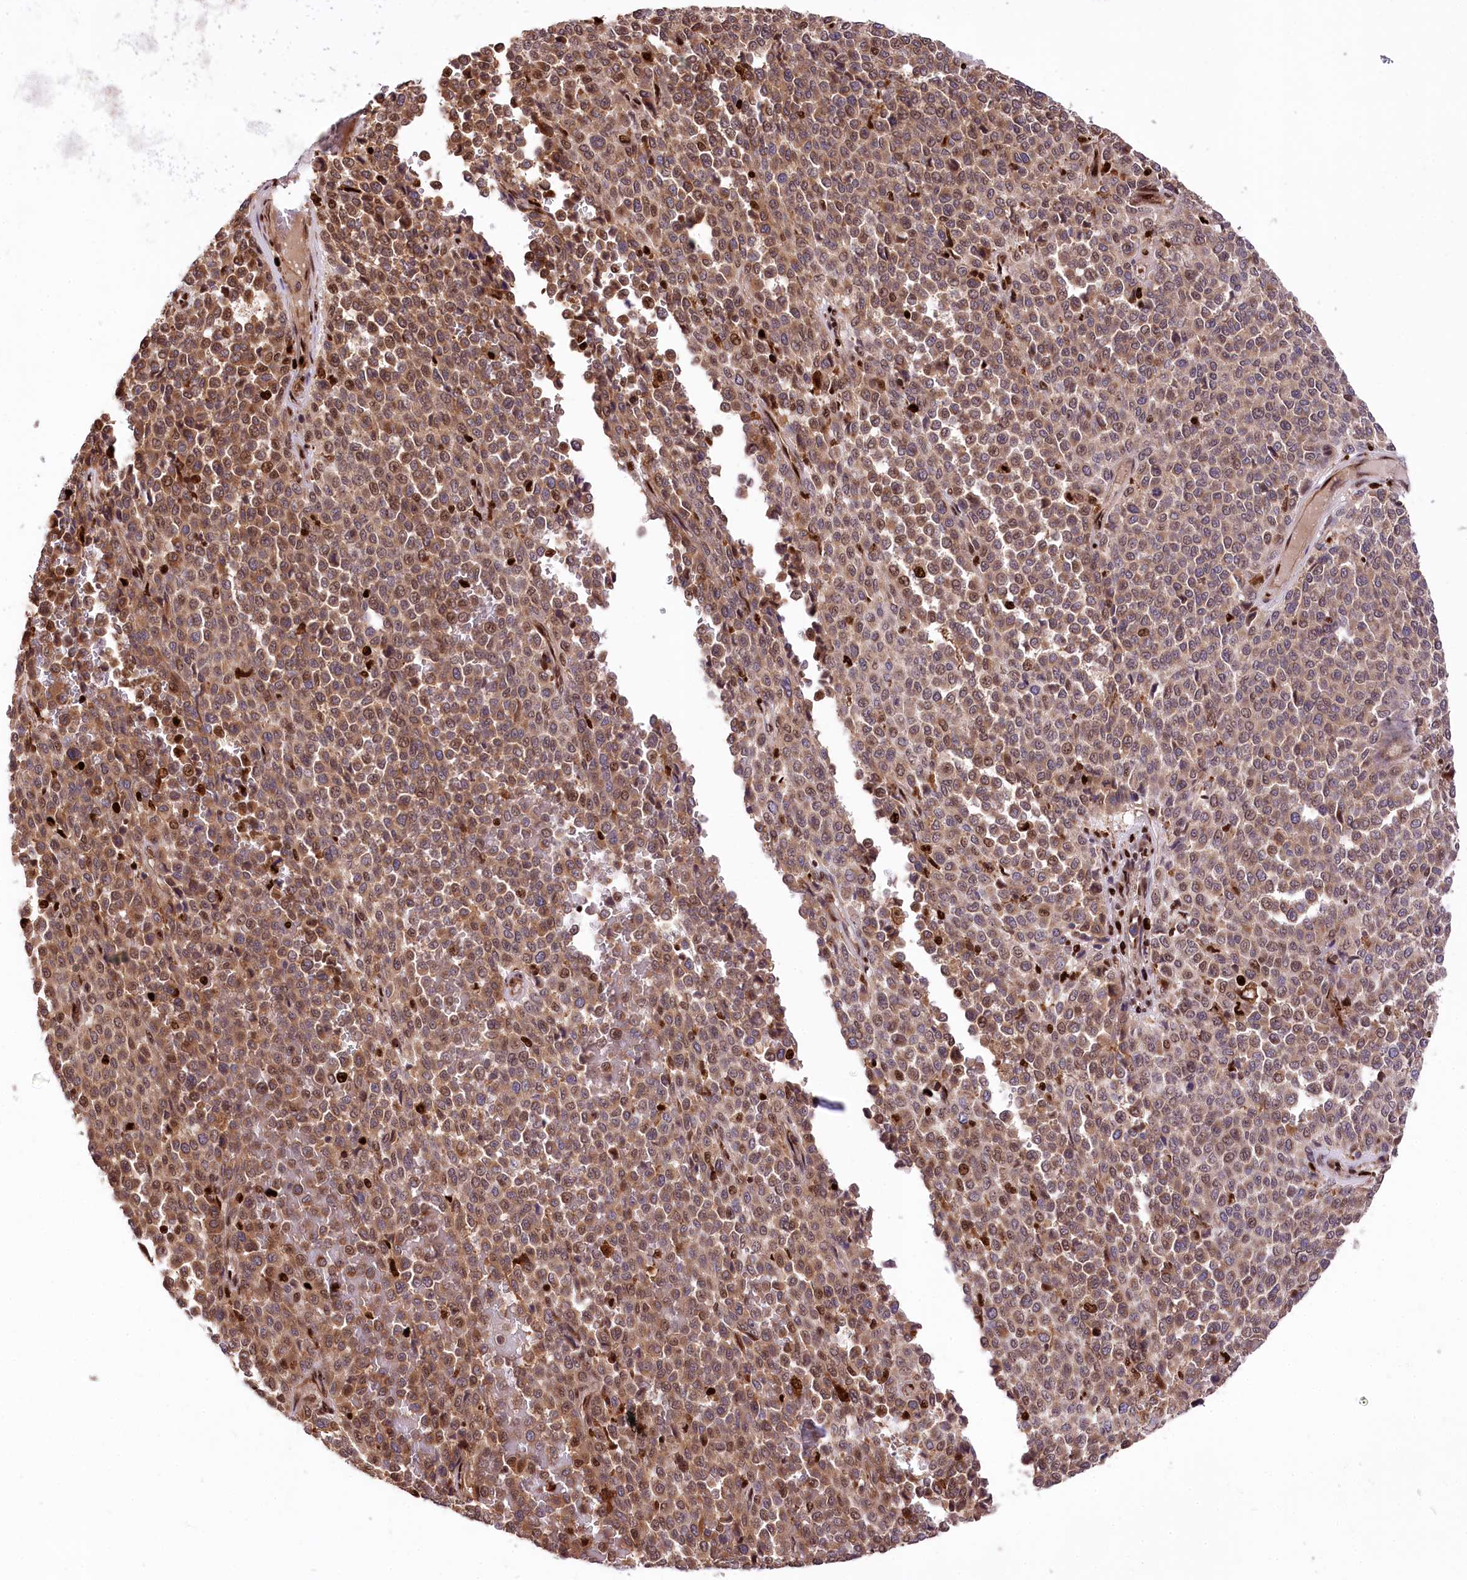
{"staining": {"intensity": "moderate", "quantity": ">75%", "location": "cytoplasmic/membranous,nuclear"}, "tissue": "melanoma", "cell_type": "Tumor cells", "image_type": "cancer", "snomed": [{"axis": "morphology", "description": "Malignant melanoma, Metastatic site"}, {"axis": "topography", "description": "Pancreas"}], "caption": "Immunohistochemistry photomicrograph of melanoma stained for a protein (brown), which demonstrates medium levels of moderate cytoplasmic/membranous and nuclear positivity in approximately >75% of tumor cells.", "gene": "FIGN", "patient": {"sex": "female", "age": 30}}